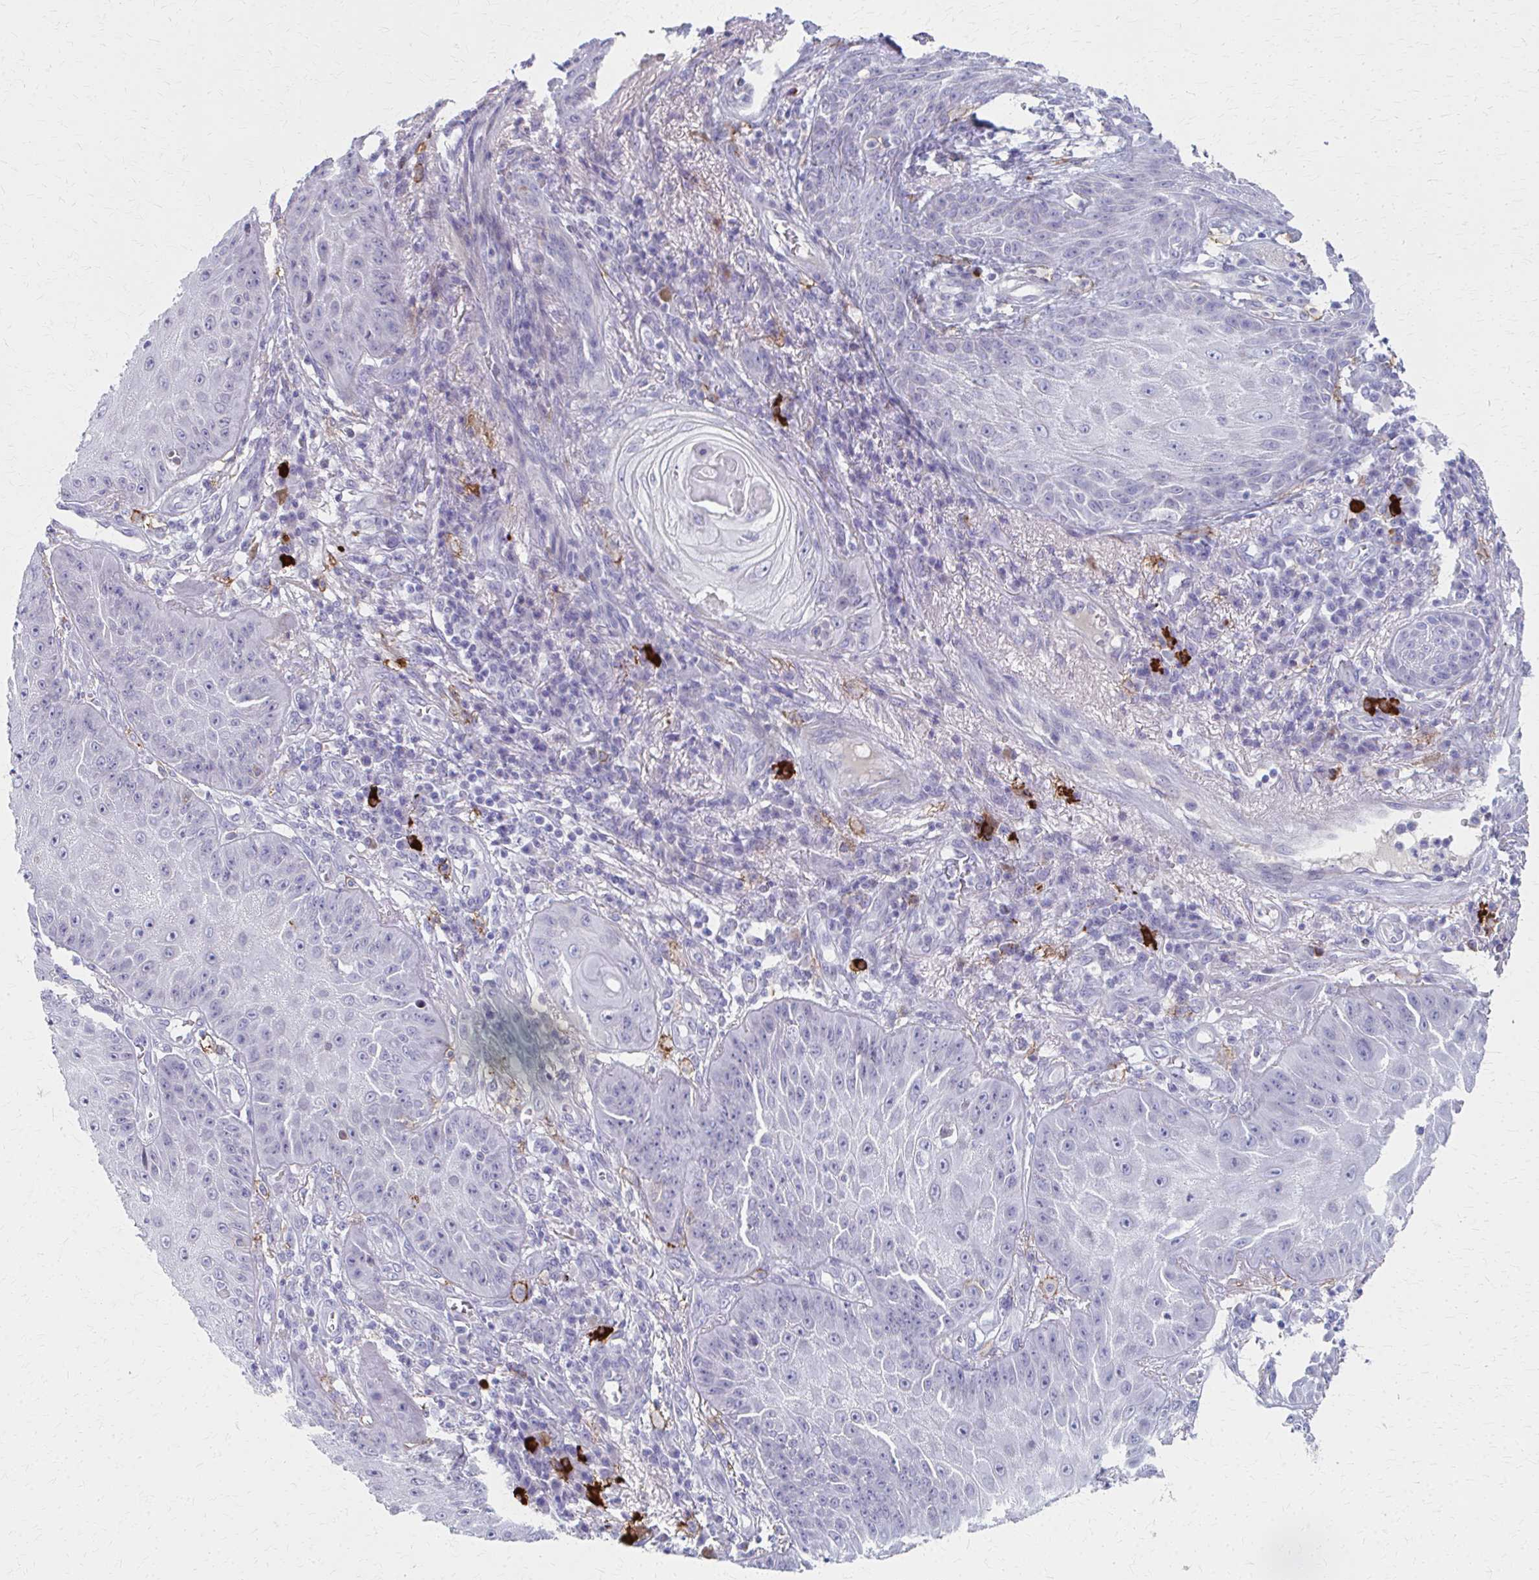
{"staining": {"intensity": "negative", "quantity": "none", "location": "none"}, "tissue": "skin cancer", "cell_type": "Tumor cells", "image_type": "cancer", "snomed": [{"axis": "morphology", "description": "Squamous cell carcinoma, NOS"}, {"axis": "topography", "description": "Skin"}], "caption": "Tumor cells are negative for brown protein staining in squamous cell carcinoma (skin).", "gene": "MS4A2", "patient": {"sex": "male", "age": 70}}